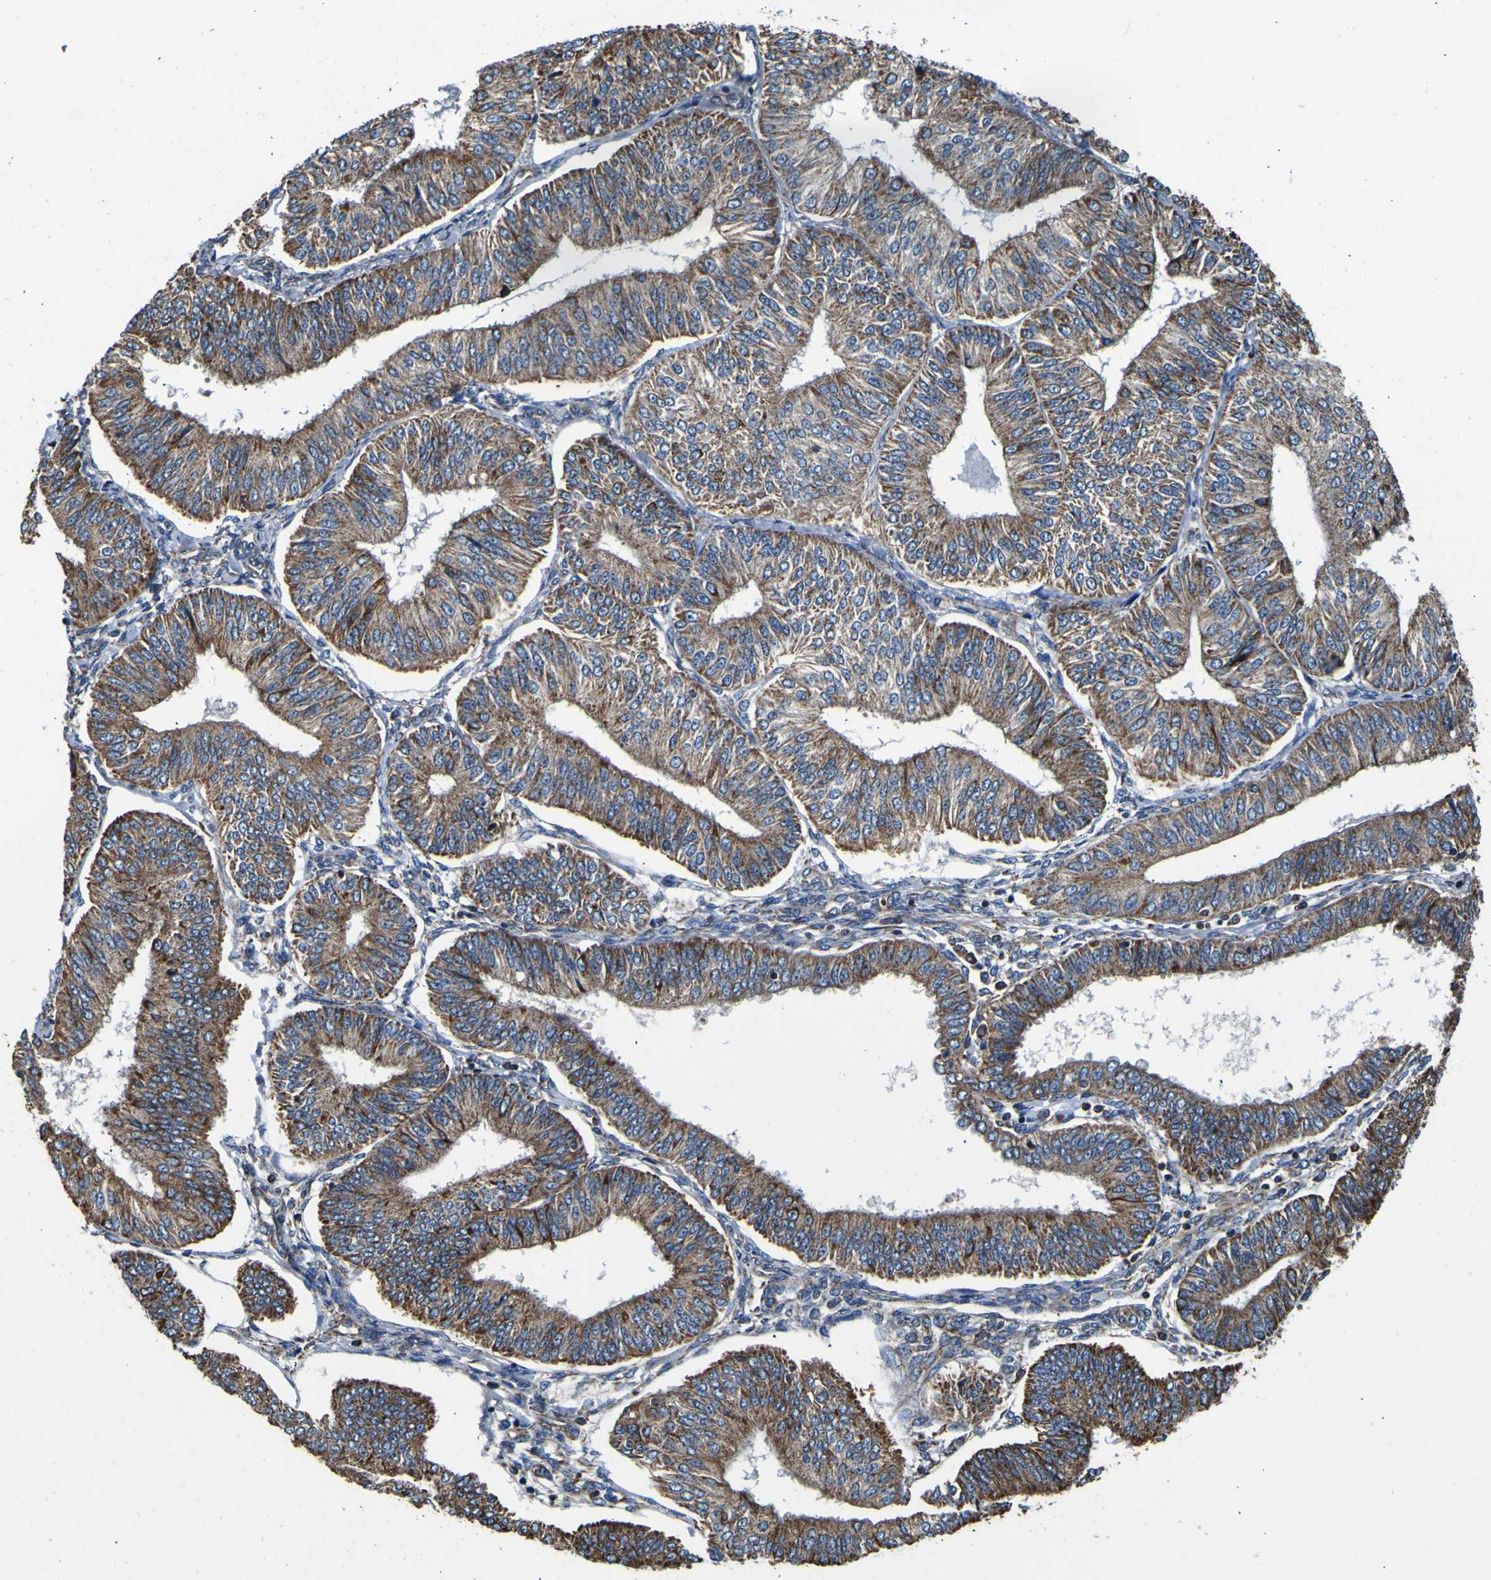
{"staining": {"intensity": "moderate", "quantity": ">75%", "location": "cytoplasmic/membranous"}, "tissue": "endometrial cancer", "cell_type": "Tumor cells", "image_type": "cancer", "snomed": [{"axis": "morphology", "description": "Adenocarcinoma, NOS"}, {"axis": "topography", "description": "Endometrium"}], "caption": "Immunohistochemical staining of endometrial adenocarcinoma displays medium levels of moderate cytoplasmic/membranous protein expression in approximately >75% of tumor cells.", "gene": "INPP5A", "patient": {"sex": "female", "age": 58}}